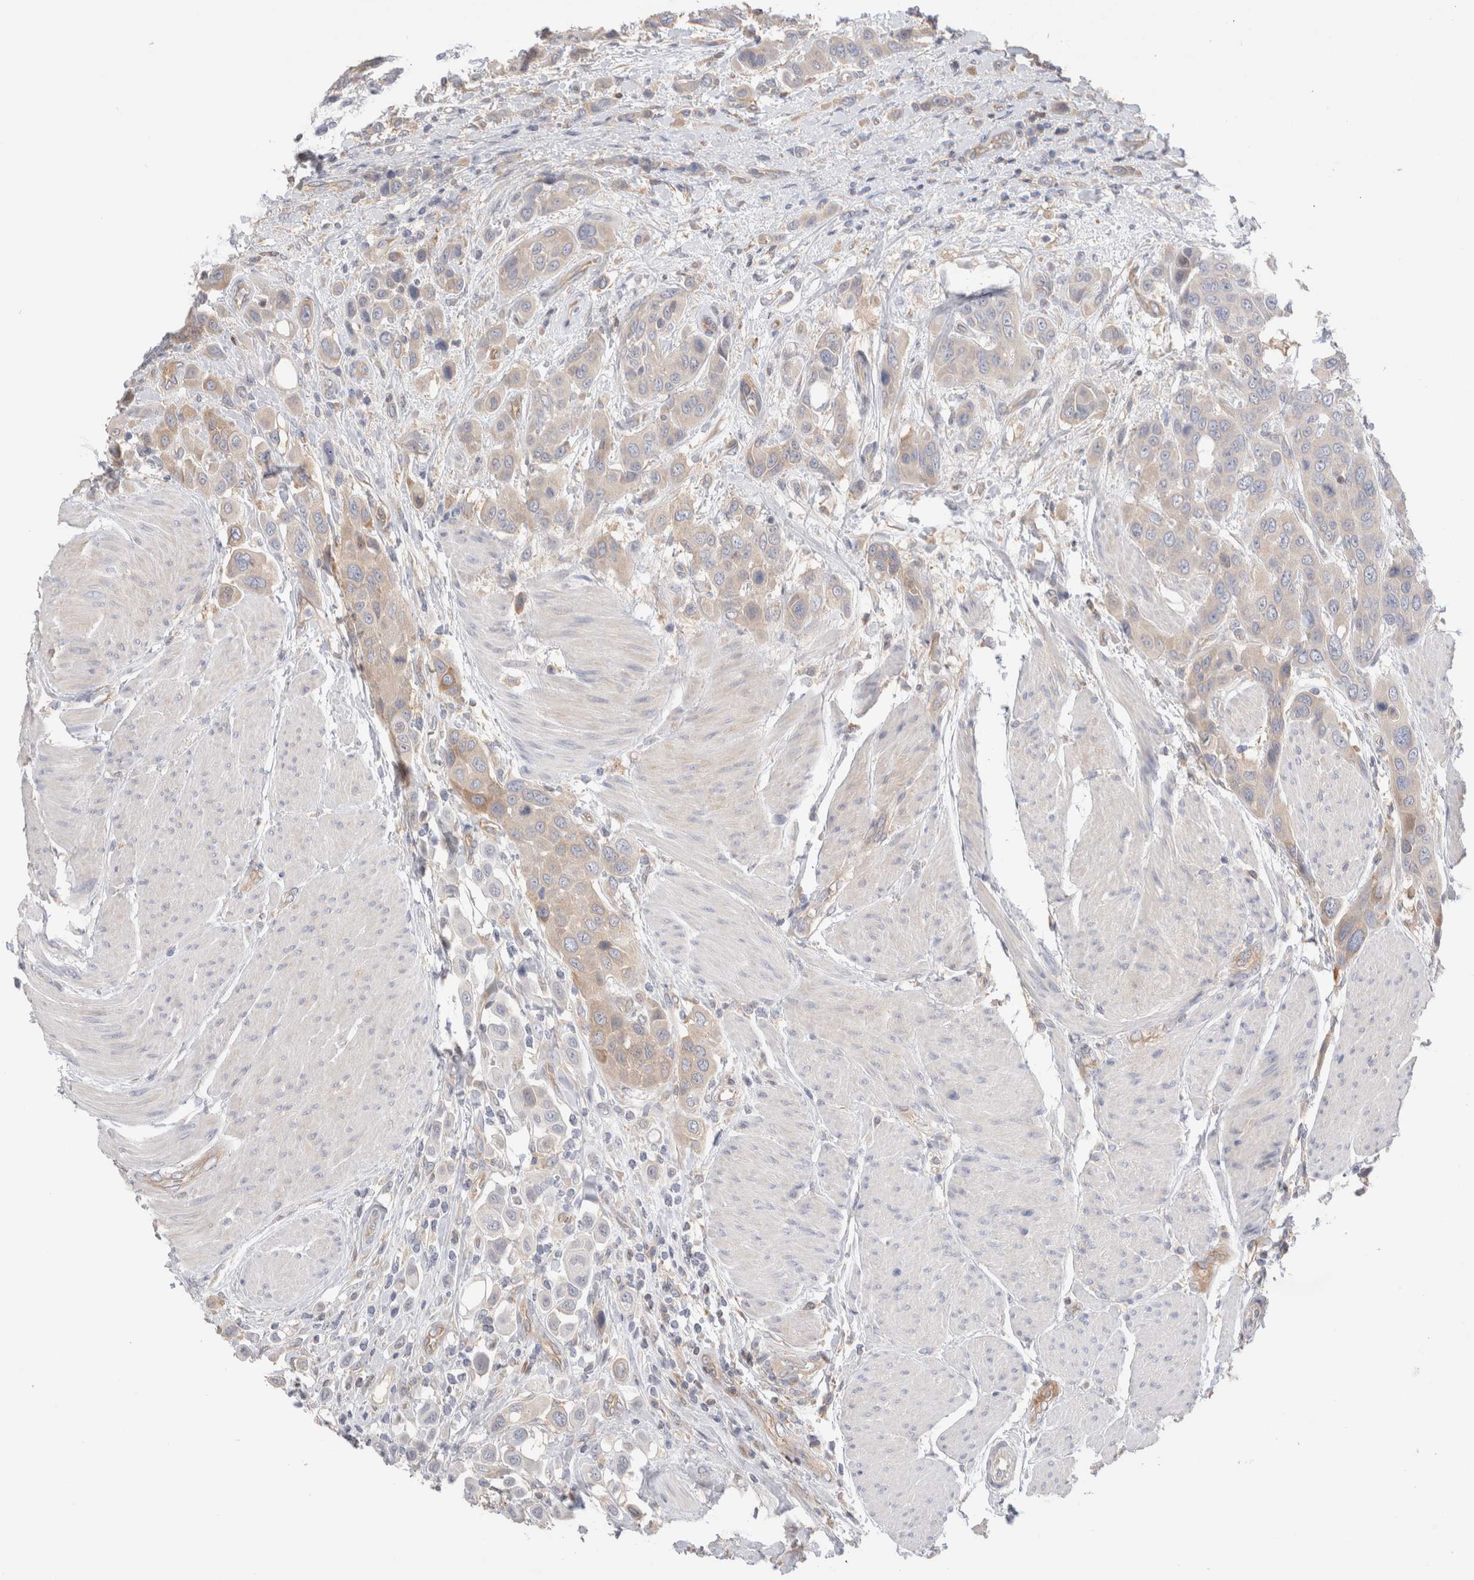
{"staining": {"intensity": "weak", "quantity": "25%-75%", "location": "cytoplasmic/membranous"}, "tissue": "urothelial cancer", "cell_type": "Tumor cells", "image_type": "cancer", "snomed": [{"axis": "morphology", "description": "Urothelial carcinoma, High grade"}, {"axis": "topography", "description": "Urinary bladder"}], "caption": "Urothelial cancer stained with a protein marker exhibits weak staining in tumor cells.", "gene": "CAPN2", "patient": {"sex": "male", "age": 50}}